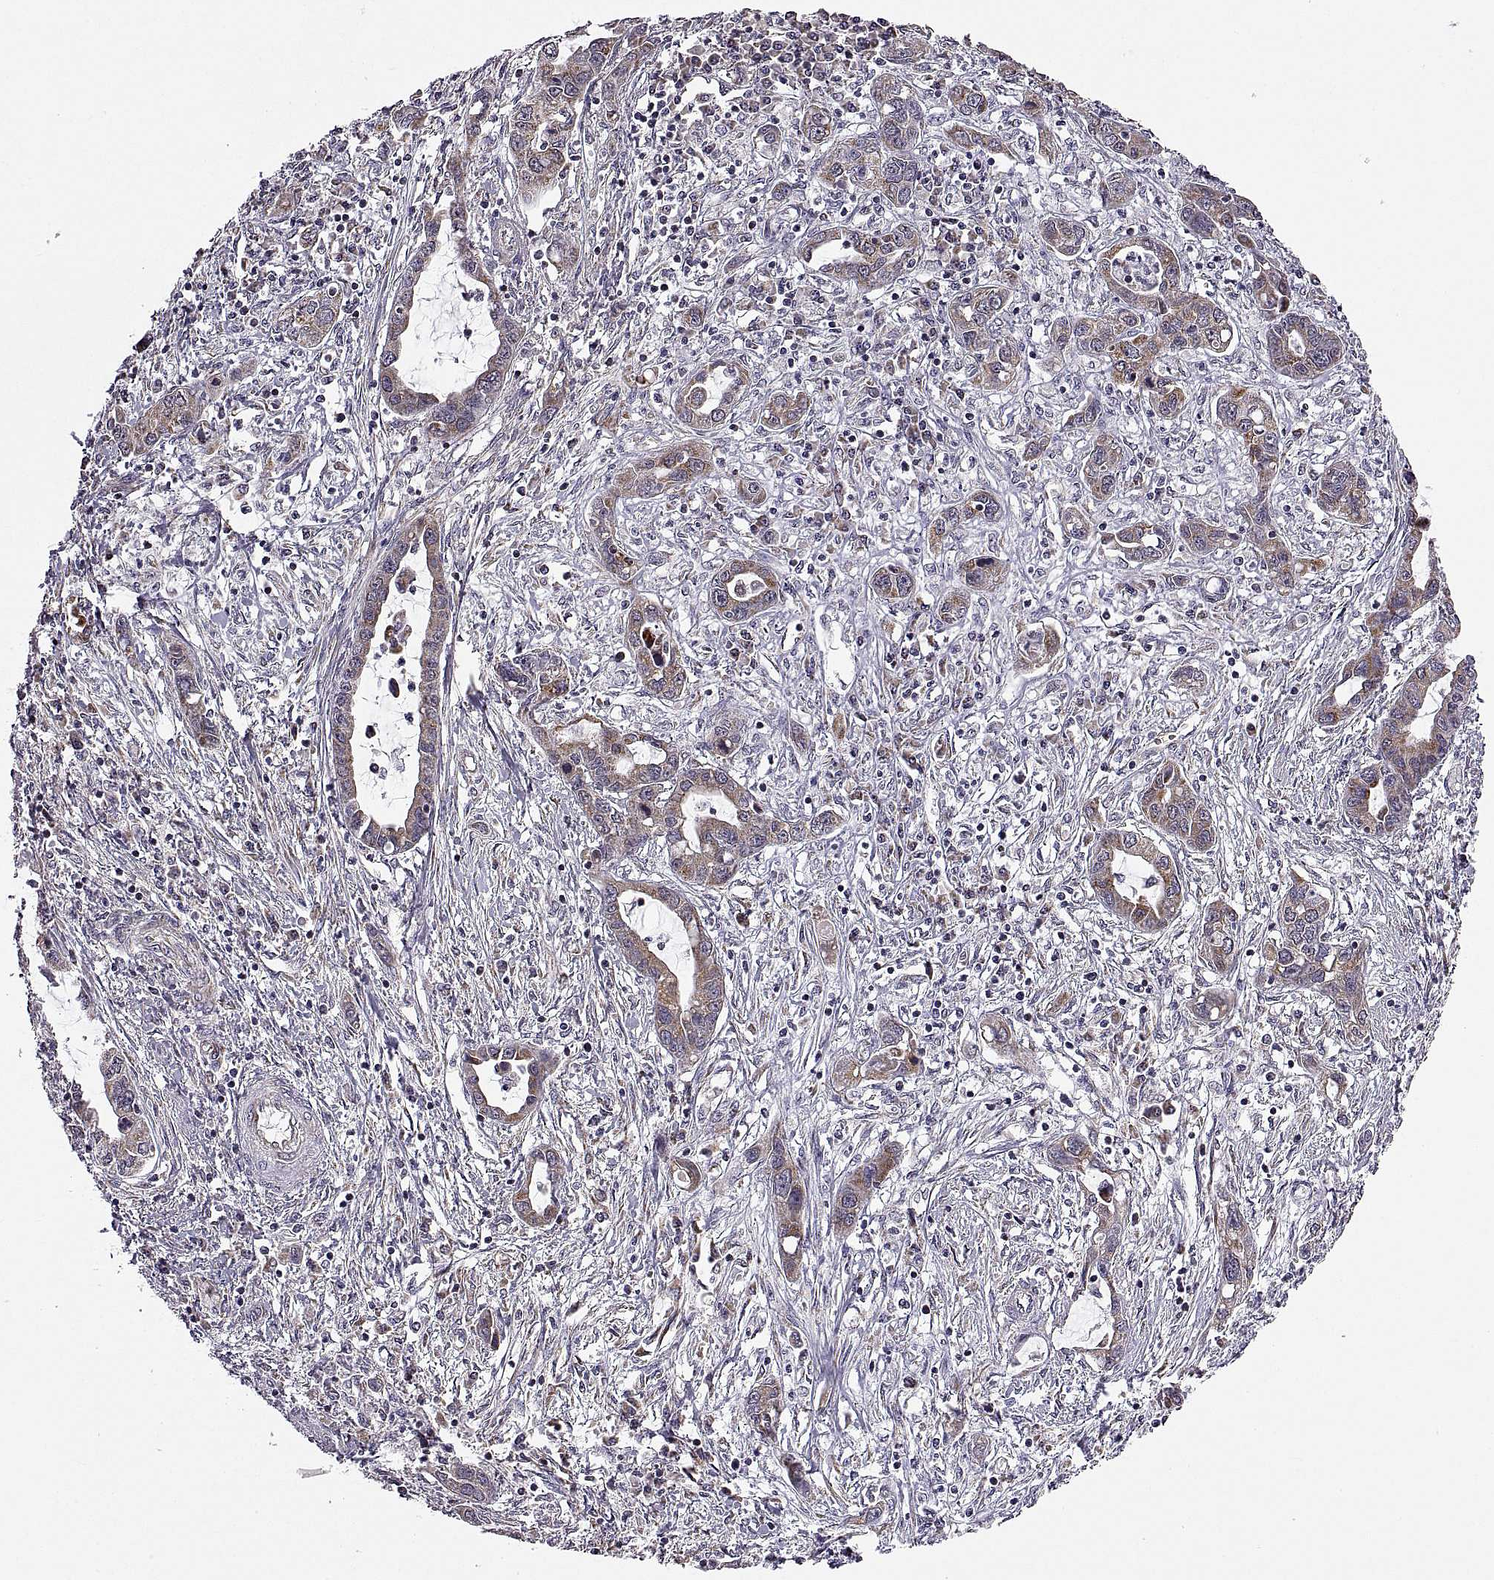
{"staining": {"intensity": "weak", "quantity": ">75%", "location": "cytoplasmic/membranous"}, "tissue": "liver cancer", "cell_type": "Tumor cells", "image_type": "cancer", "snomed": [{"axis": "morphology", "description": "Cholangiocarcinoma"}, {"axis": "topography", "description": "Liver"}], "caption": "Protein staining exhibits weak cytoplasmic/membranous positivity in approximately >75% of tumor cells in liver cancer (cholangiocarcinoma). (brown staining indicates protein expression, while blue staining denotes nuclei).", "gene": "MANBAL", "patient": {"sex": "male", "age": 58}}